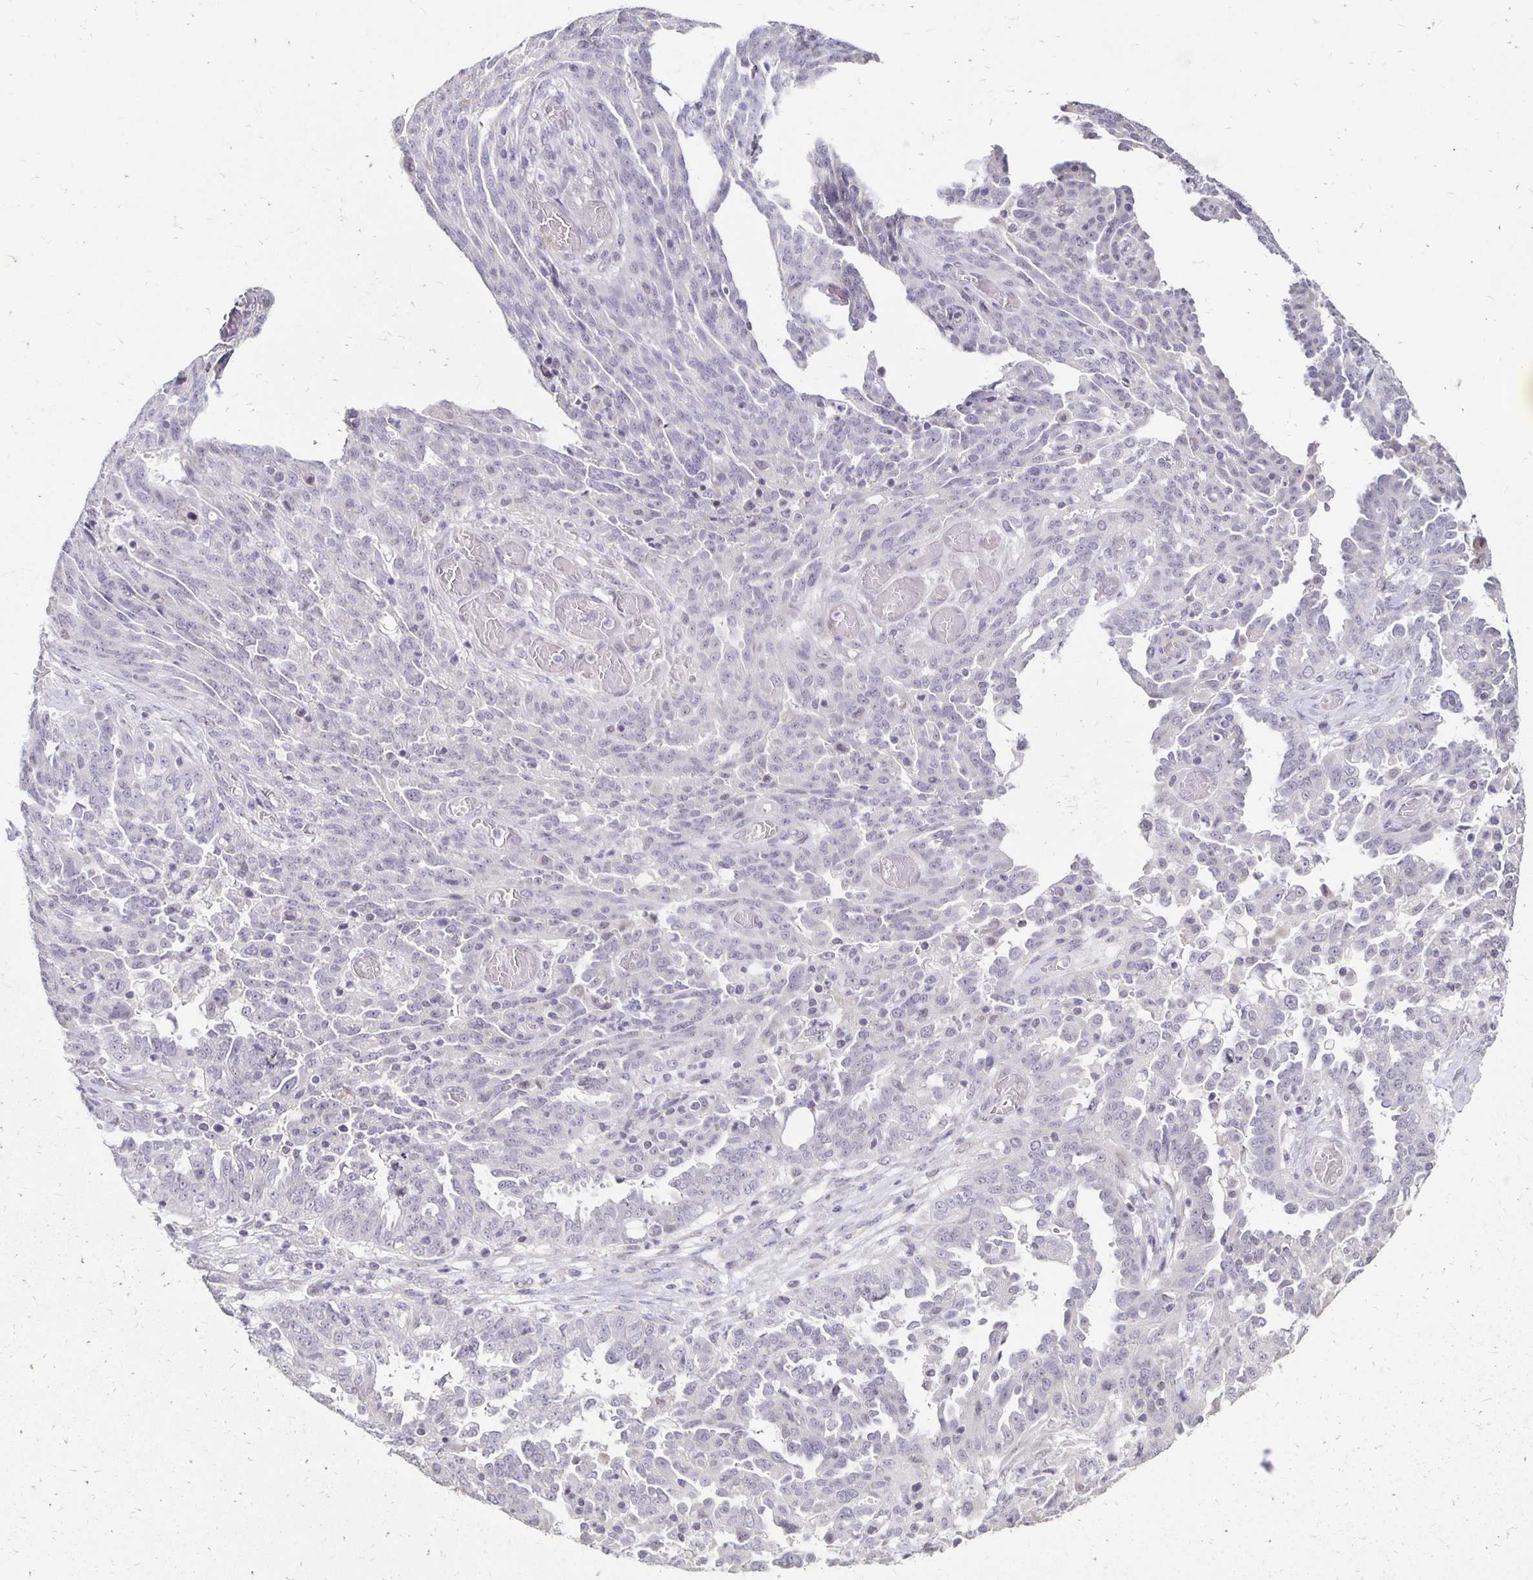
{"staining": {"intensity": "negative", "quantity": "none", "location": "none"}, "tissue": "ovarian cancer", "cell_type": "Tumor cells", "image_type": "cancer", "snomed": [{"axis": "morphology", "description": "Cystadenocarcinoma, serous, NOS"}, {"axis": "topography", "description": "Ovary"}], "caption": "Serous cystadenocarcinoma (ovarian) was stained to show a protein in brown. There is no significant expression in tumor cells.", "gene": "ATOSB", "patient": {"sex": "female", "age": 67}}